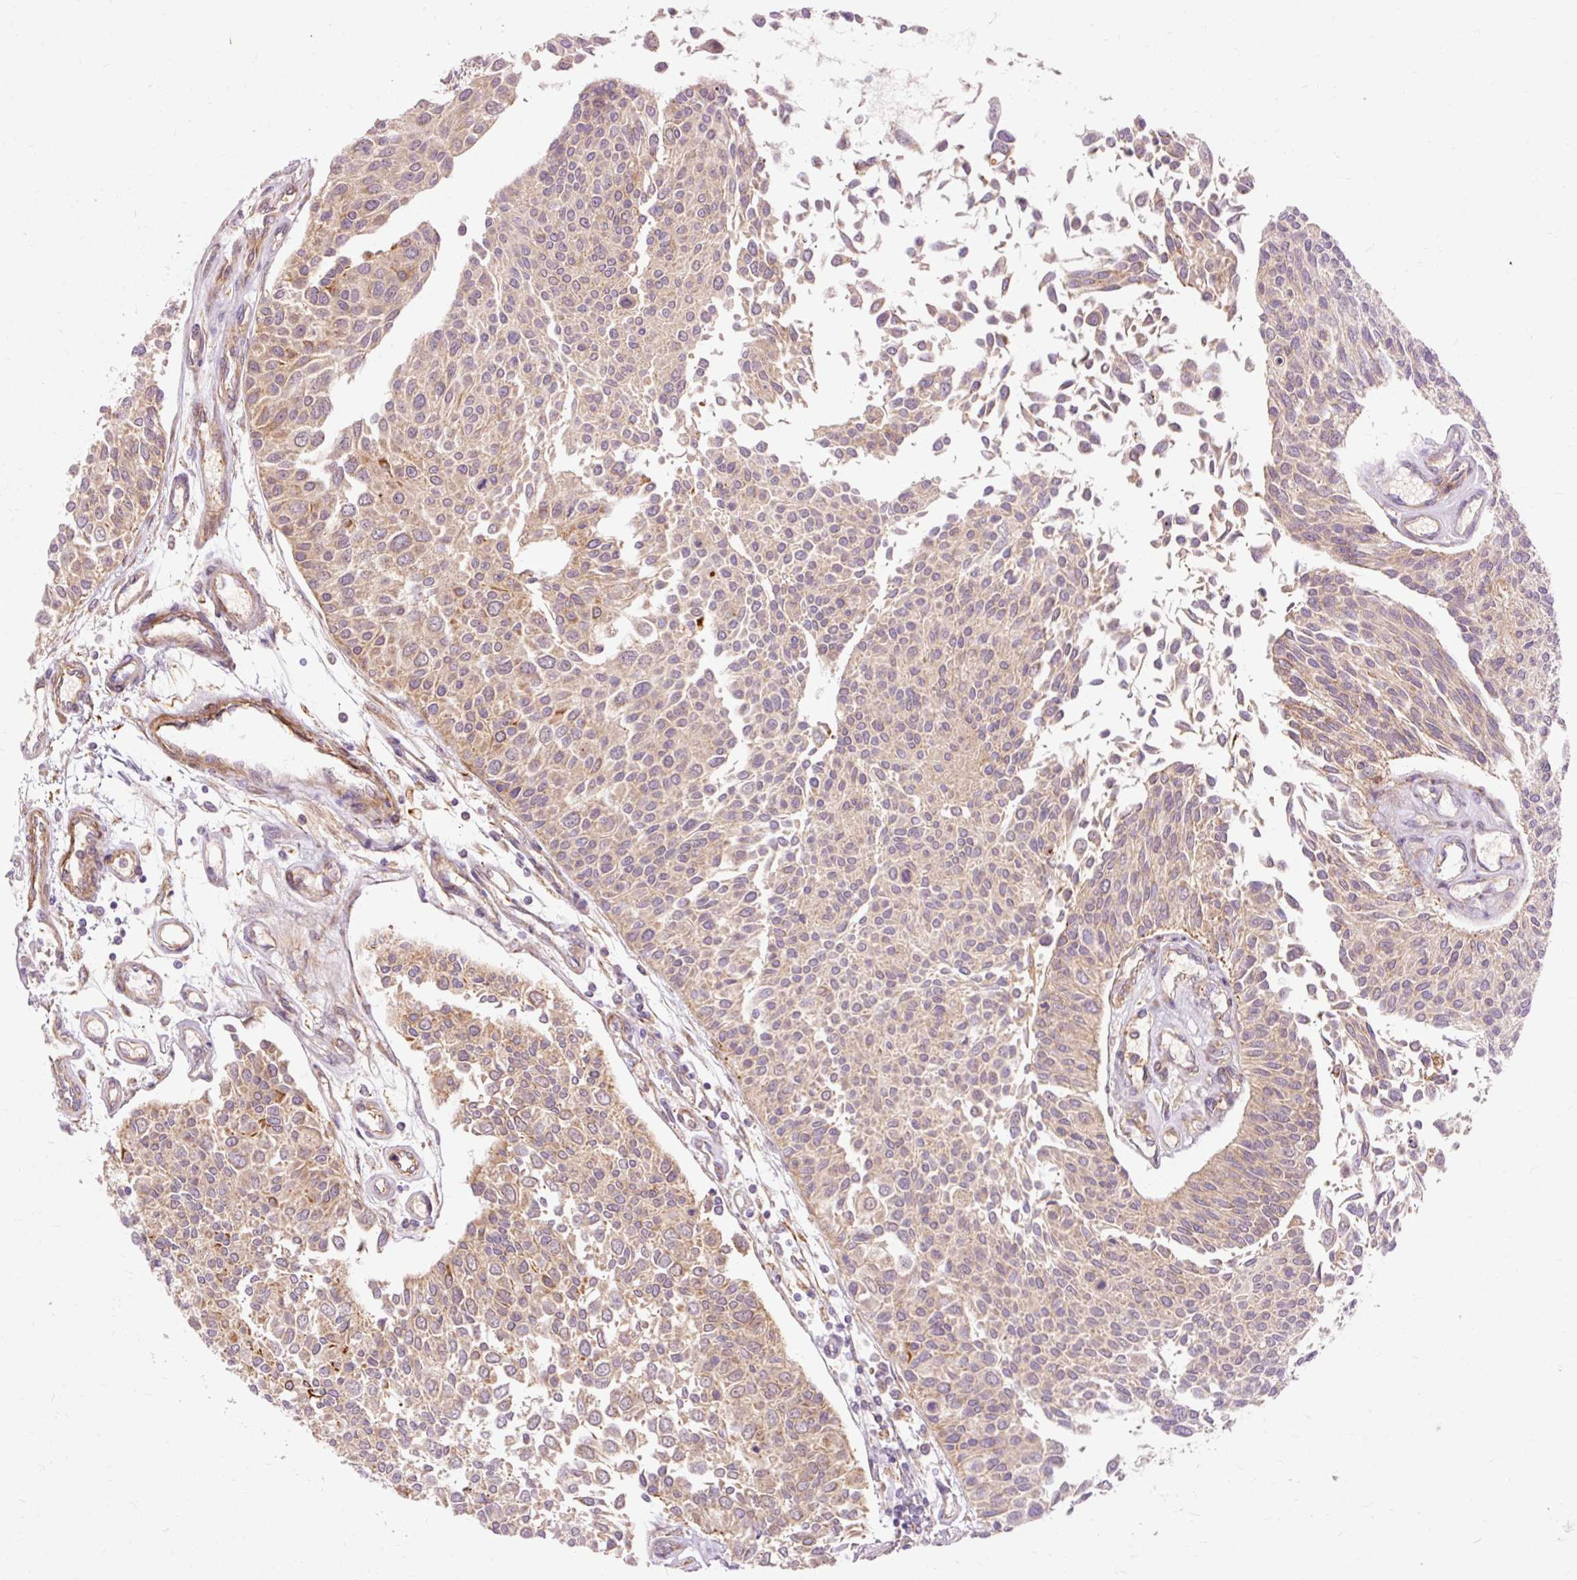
{"staining": {"intensity": "weak", "quantity": ">75%", "location": "cytoplasmic/membranous"}, "tissue": "urothelial cancer", "cell_type": "Tumor cells", "image_type": "cancer", "snomed": [{"axis": "morphology", "description": "Urothelial carcinoma, NOS"}, {"axis": "topography", "description": "Urinary bladder"}], "caption": "Human transitional cell carcinoma stained with a protein marker displays weak staining in tumor cells.", "gene": "RIPOR3", "patient": {"sex": "male", "age": 55}}